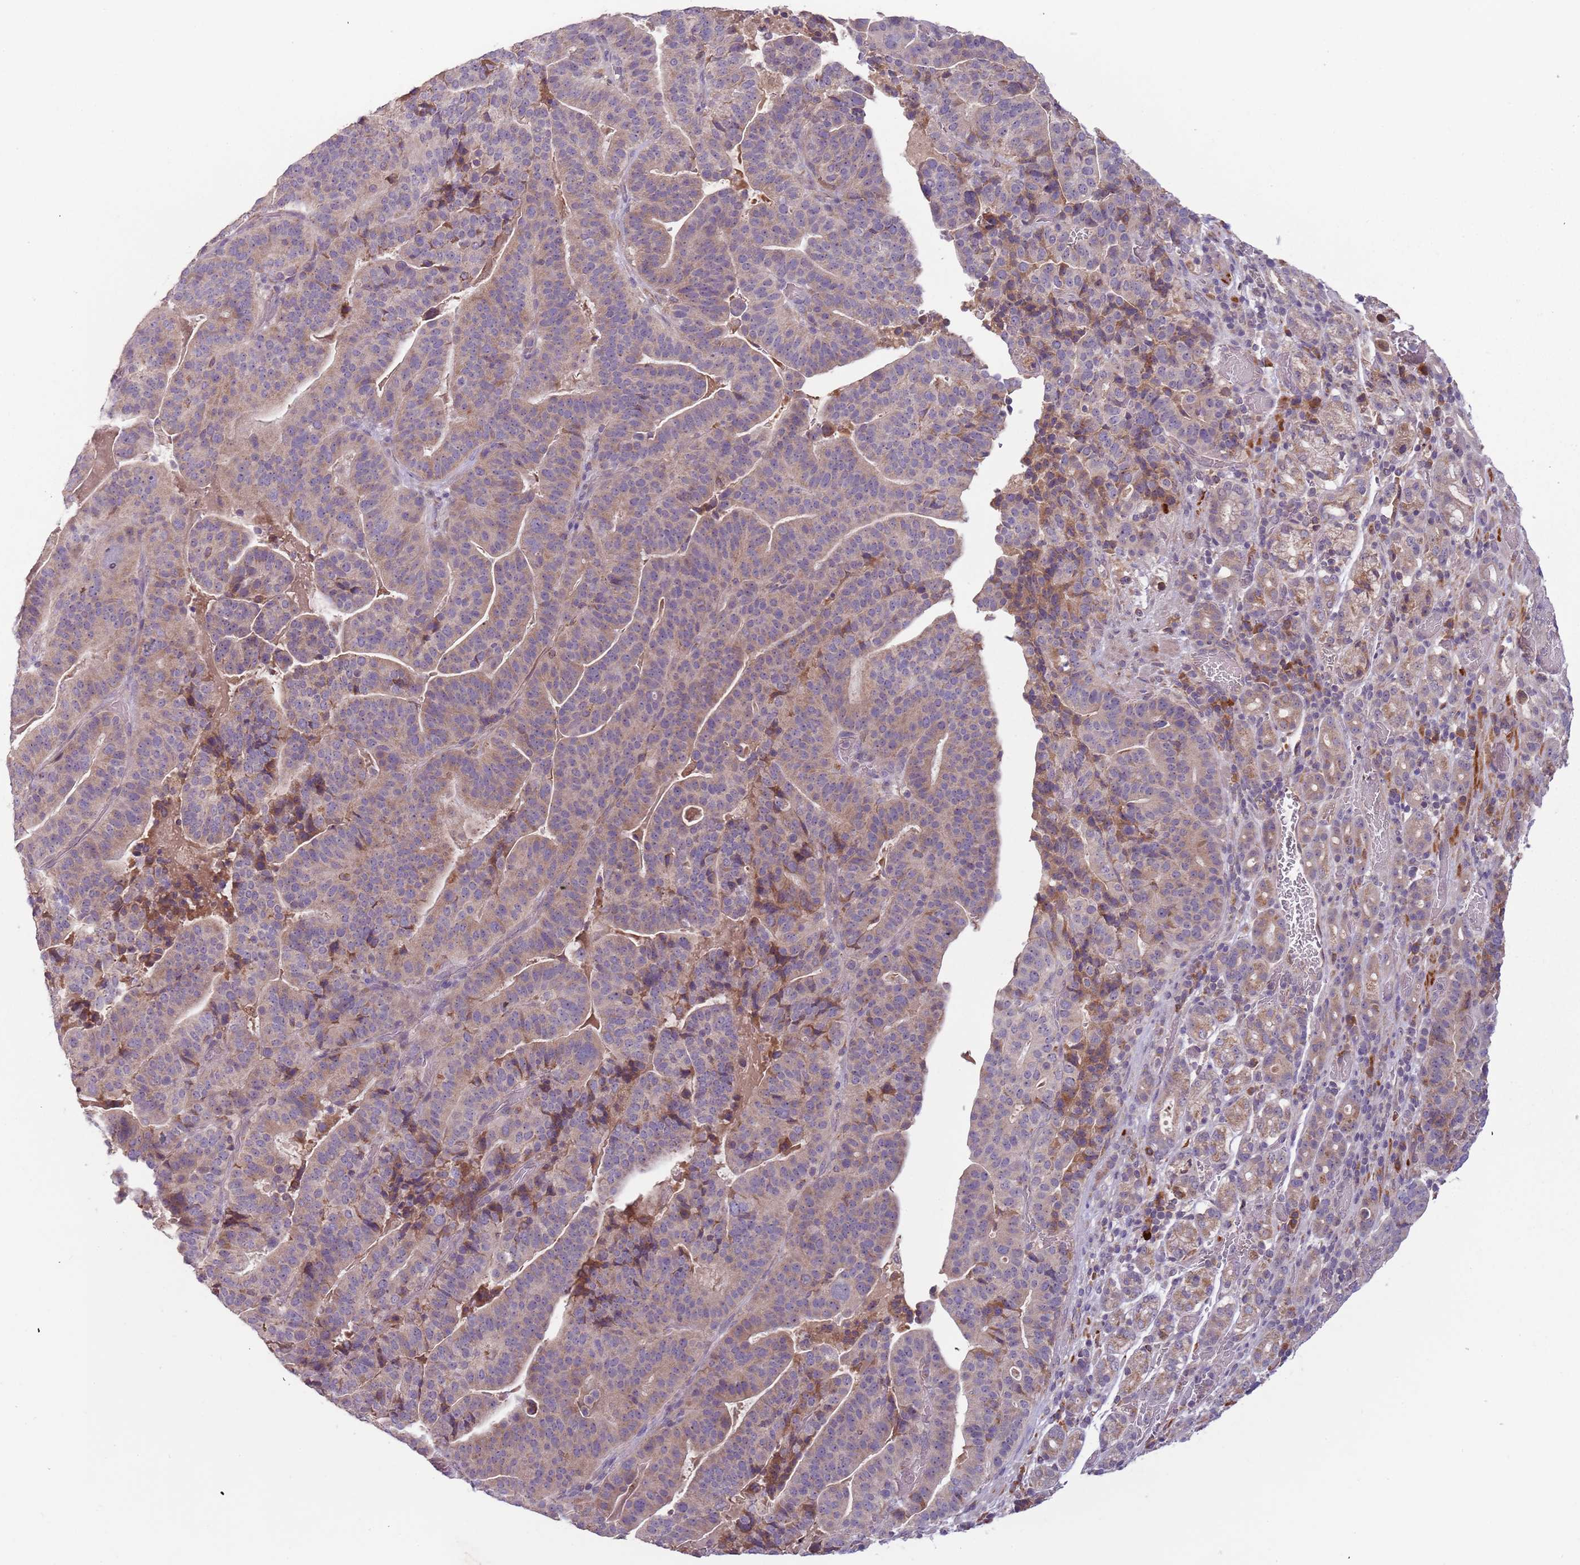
{"staining": {"intensity": "weak", "quantity": ">75%", "location": "cytoplasmic/membranous"}, "tissue": "stomach cancer", "cell_type": "Tumor cells", "image_type": "cancer", "snomed": [{"axis": "morphology", "description": "Adenocarcinoma, NOS"}, {"axis": "topography", "description": "Stomach"}], "caption": "There is low levels of weak cytoplasmic/membranous positivity in tumor cells of adenocarcinoma (stomach), as demonstrated by immunohistochemical staining (brown color).", "gene": "FECH", "patient": {"sex": "male", "age": 48}}